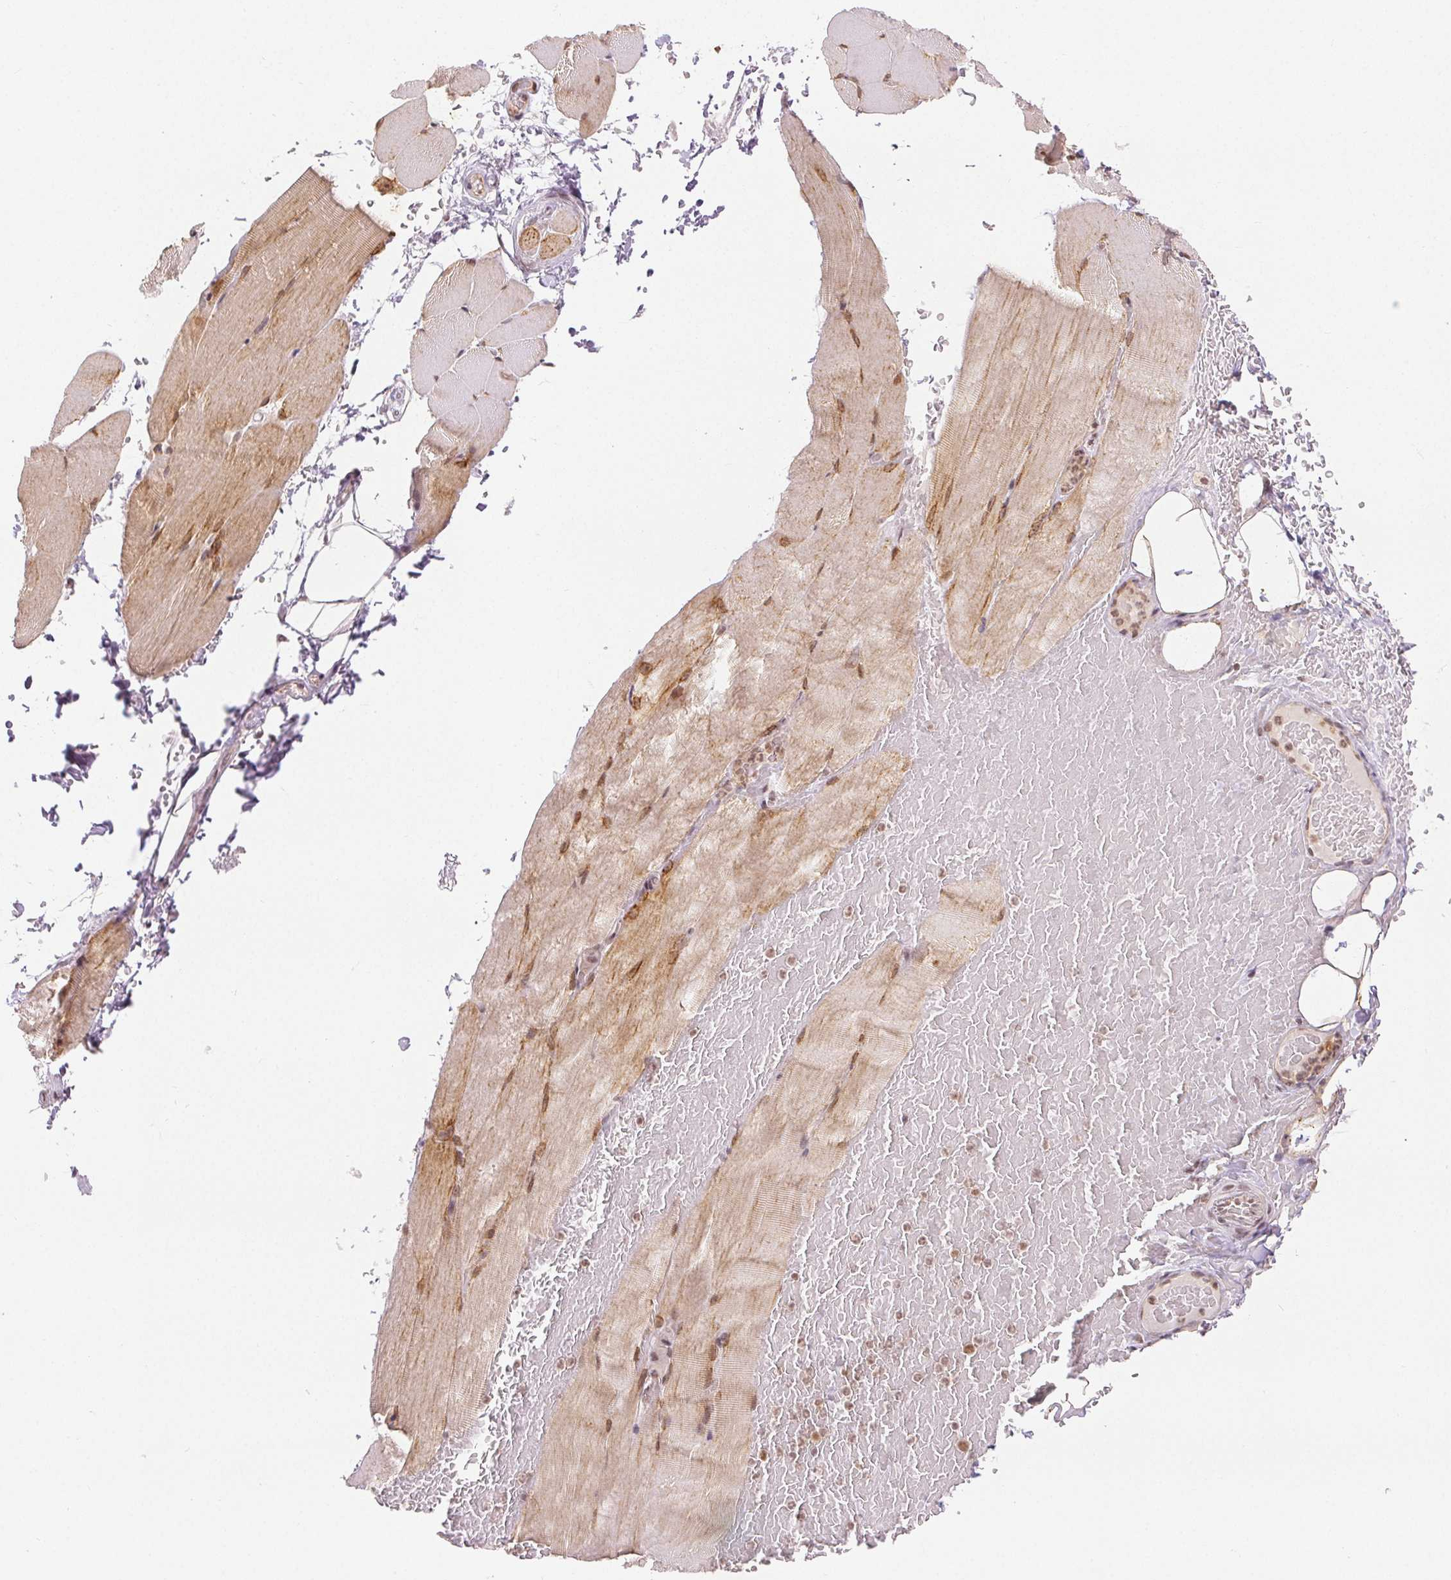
{"staining": {"intensity": "moderate", "quantity": ">75%", "location": "nuclear"}, "tissue": "skeletal muscle", "cell_type": "Myocytes", "image_type": "normal", "snomed": [{"axis": "morphology", "description": "Normal tissue, NOS"}, {"axis": "topography", "description": "Skeletal muscle"}], "caption": "IHC histopathology image of normal skeletal muscle: human skeletal muscle stained using immunohistochemistry (IHC) shows medium levels of moderate protein expression localized specifically in the nuclear of myocytes, appearing as a nuclear brown color.", "gene": "DEK", "patient": {"sex": "female", "age": 37}}